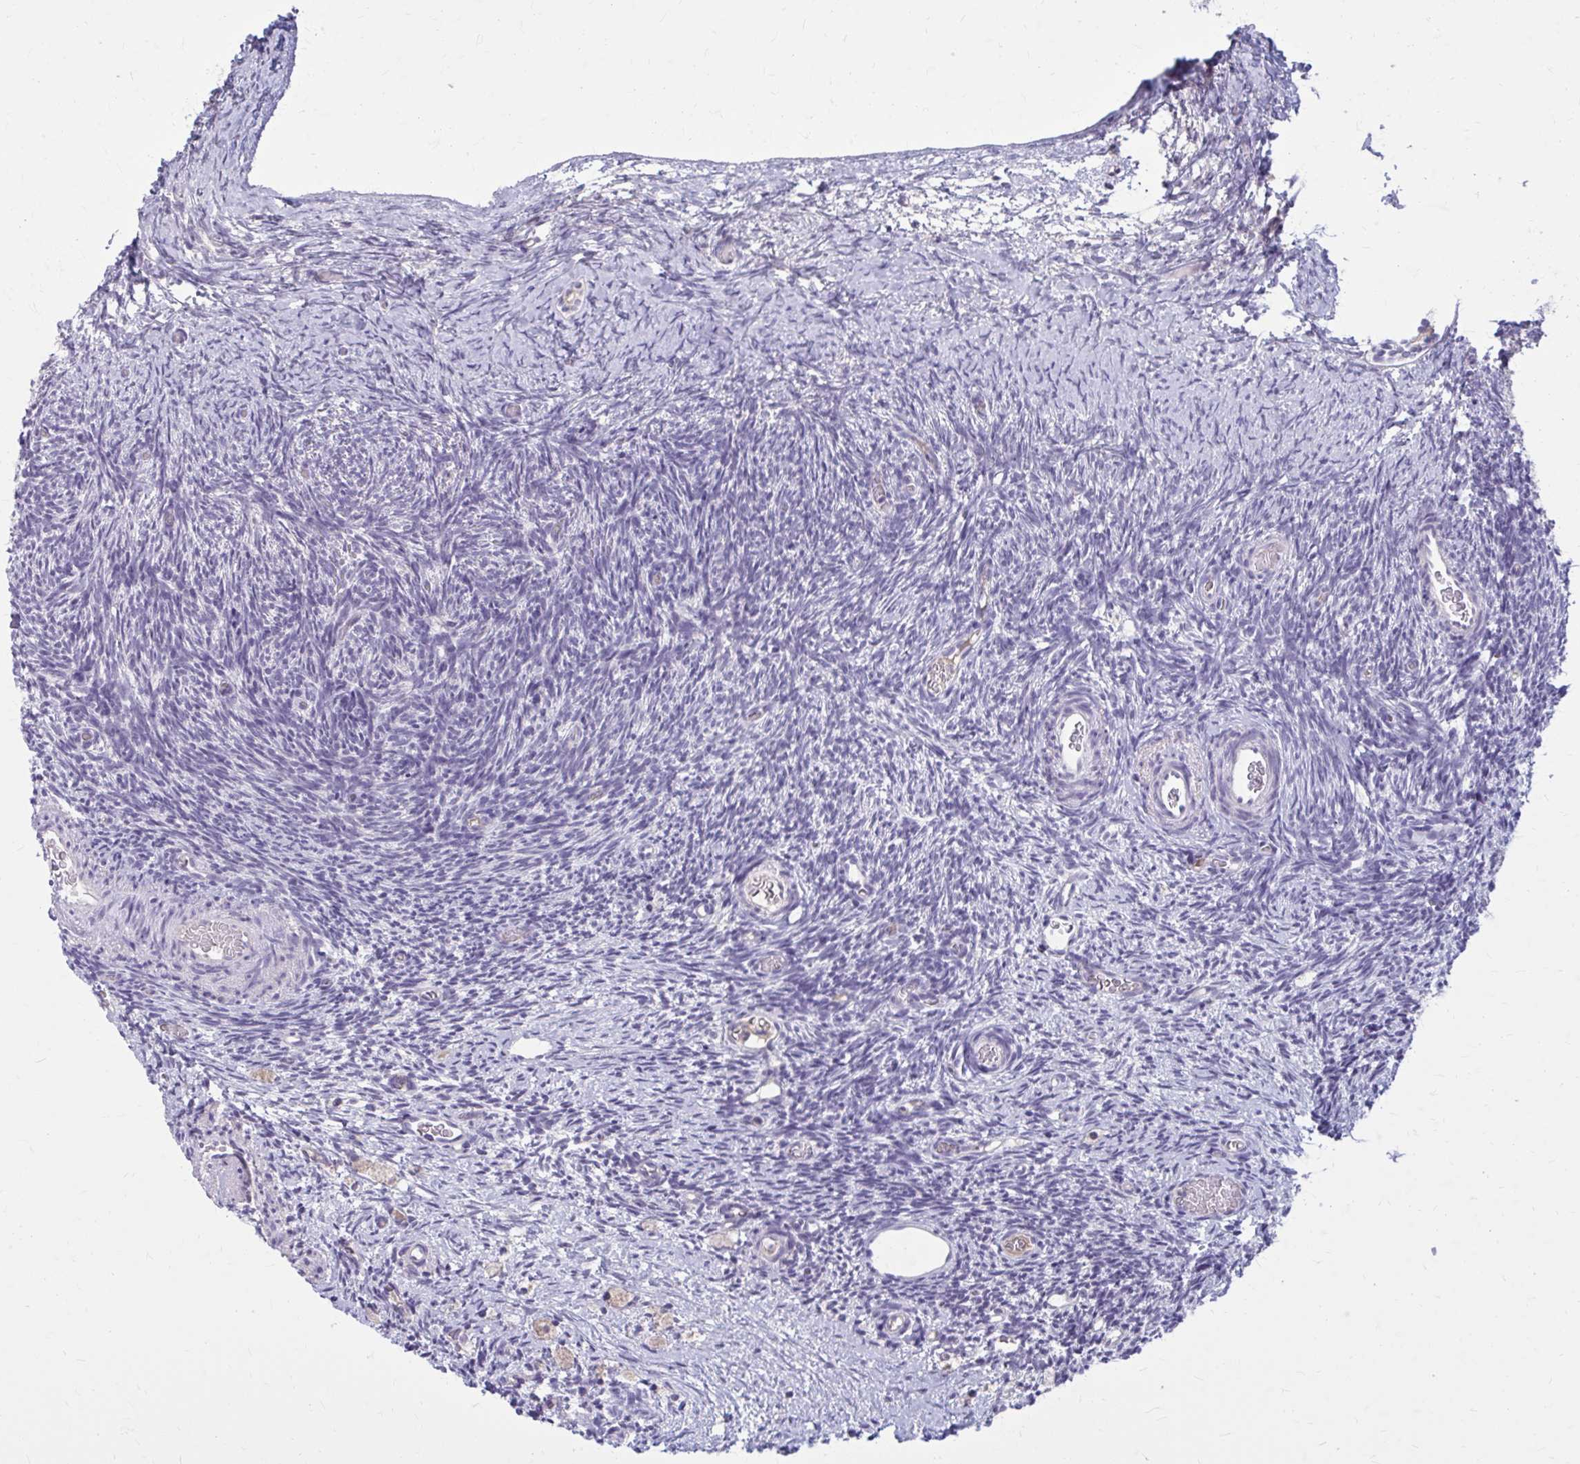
{"staining": {"intensity": "negative", "quantity": "none", "location": "none"}, "tissue": "ovary", "cell_type": "Ovarian stroma cells", "image_type": "normal", "snomed": [{"axis": "morphology", "description": "Normal tissue, NOS"}, {"axis": "topography", "description": "Ovary"}], "caption": "Histopathology image shows no protein staining in ovarian stroma cells of unremarkable ovary.", "gene": "OR4A47", "patient": {"sex": "female", "age": 39}}